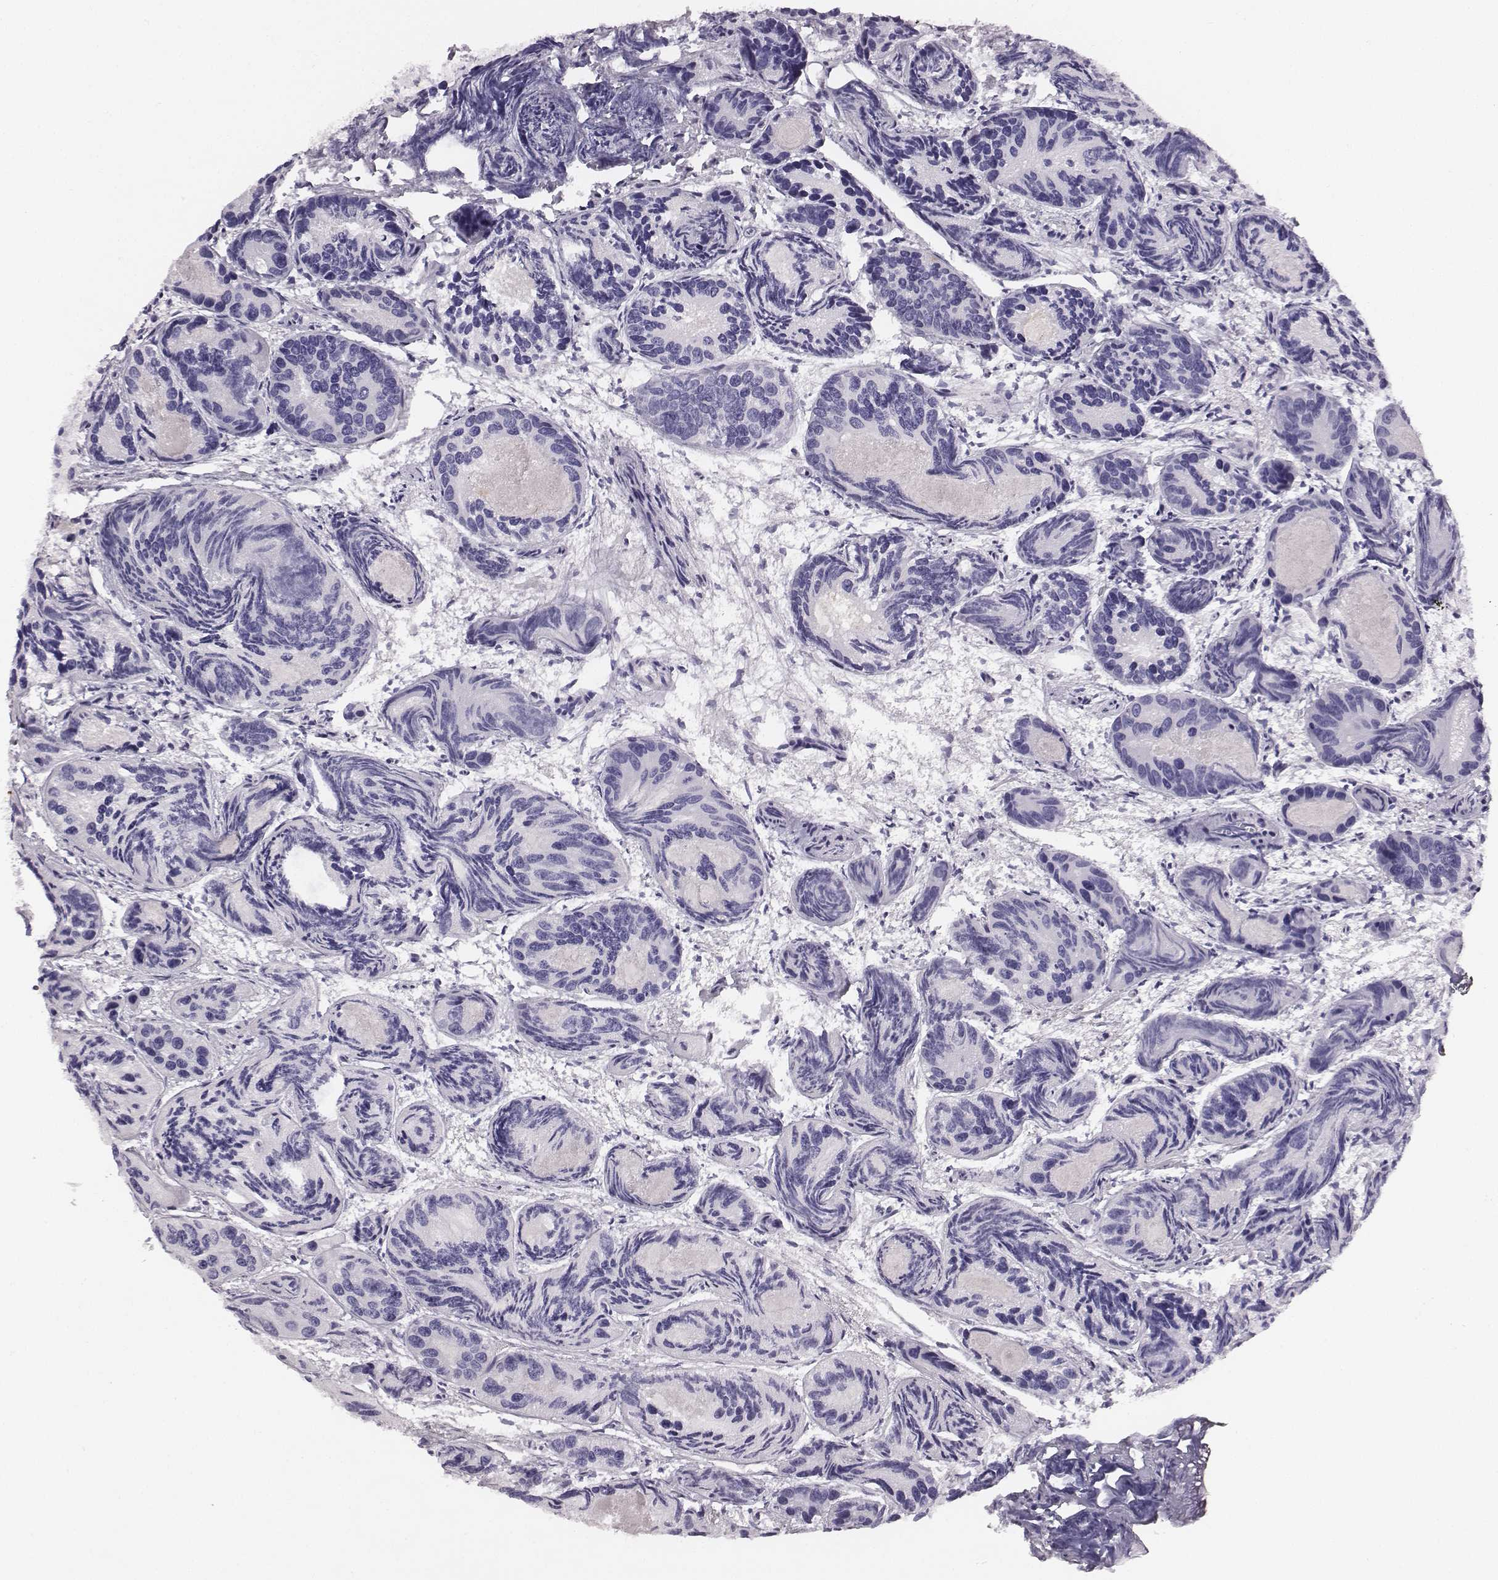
{"staining": {"intensity": "negative", "quantity": "none", "location": "none"}, "tissue": "prostate cancer", "cell_type": "Tumor cells", "image_type": "cancer", "snomed": [{"axis": "morphology", "description": "Adenocarcinoma, Medium grade"}, {"axis": "topography", "description": "Prostate"}], "caption": "This is an immunohistochemistry (IHC) image of human prostate cancer. There is no staining in tumor cells.", "gene": "ADAM7", "patient": {"sex": "male", "age": 74}}